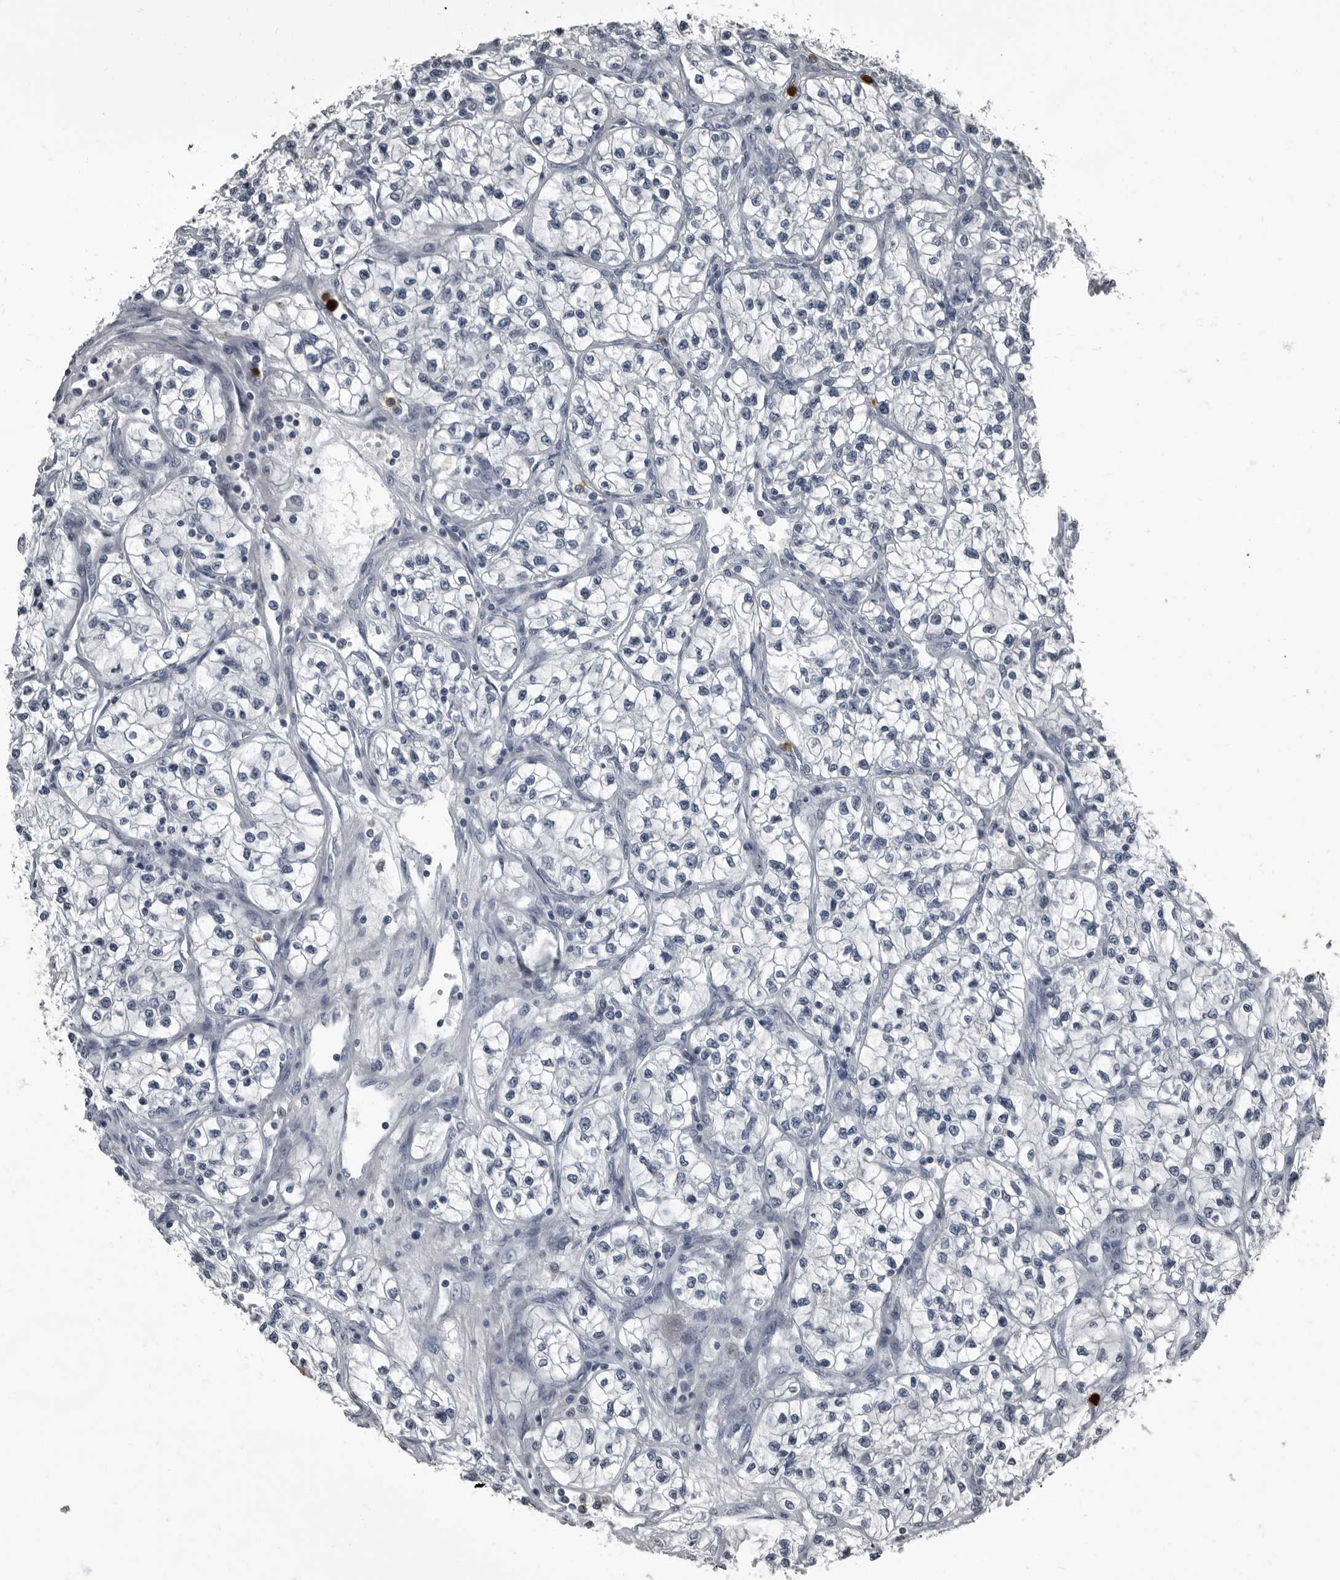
{"staining": {"intensity": "negative", "quantity": "none", "location": "none"}, "tissue": "renal cancer", "cell_type": "Tumor cells", "image_type": "cancer", "snomed": [{"axis": "morphology", "description": "Adenocarcinoma, NOS"}, {"axis": "topography", "description": "Kidney"}], "caption": "Immunohistochemistry image of neoplastic tissue: adenocarcinoma (renal) stained with DAB (3,3'-diaminobenzidine) displays no significant protein staining in tumor cells.", "gene": "TPD52L1", "patient": {"sex": "female", "age": 57}}